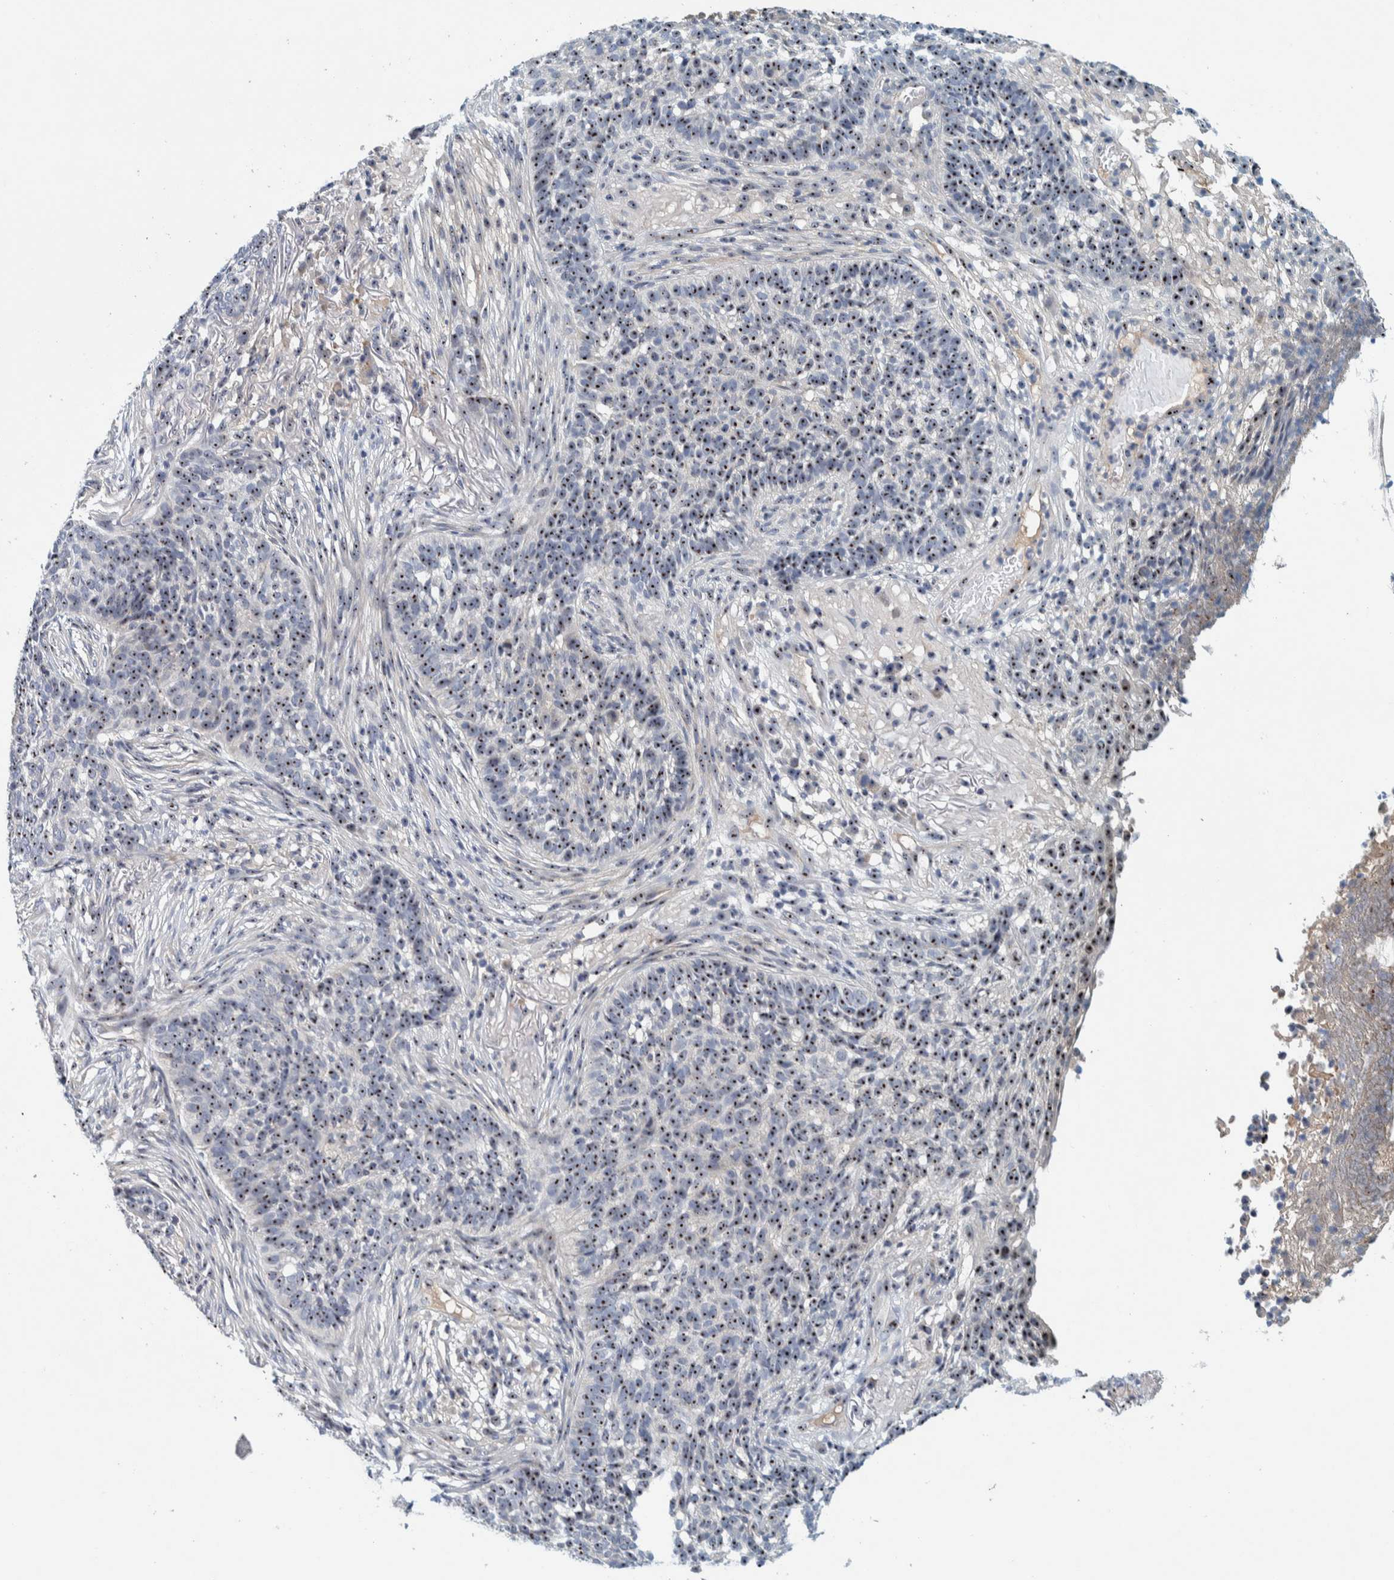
{"staining": {"intensity": "strong", "quantity": ">75%", "location": "nuclear"}, "tissue": "skin cancer", "cell_type": "Tumor cells", "image_type": "cancer", "snomed": [{"axis": "morphology", "description": "Basal cell carcinoma"}, {"axis": "topography", "description": "Skin"}], "caption": "Immunohistochemical staining of human skin basal cell carcinoma demonstrates high levels of strong nuclear protein expression in about >75% of tumor cells.", "gene": "NOL11", "patient": {"sex": "male", "age": 85}}